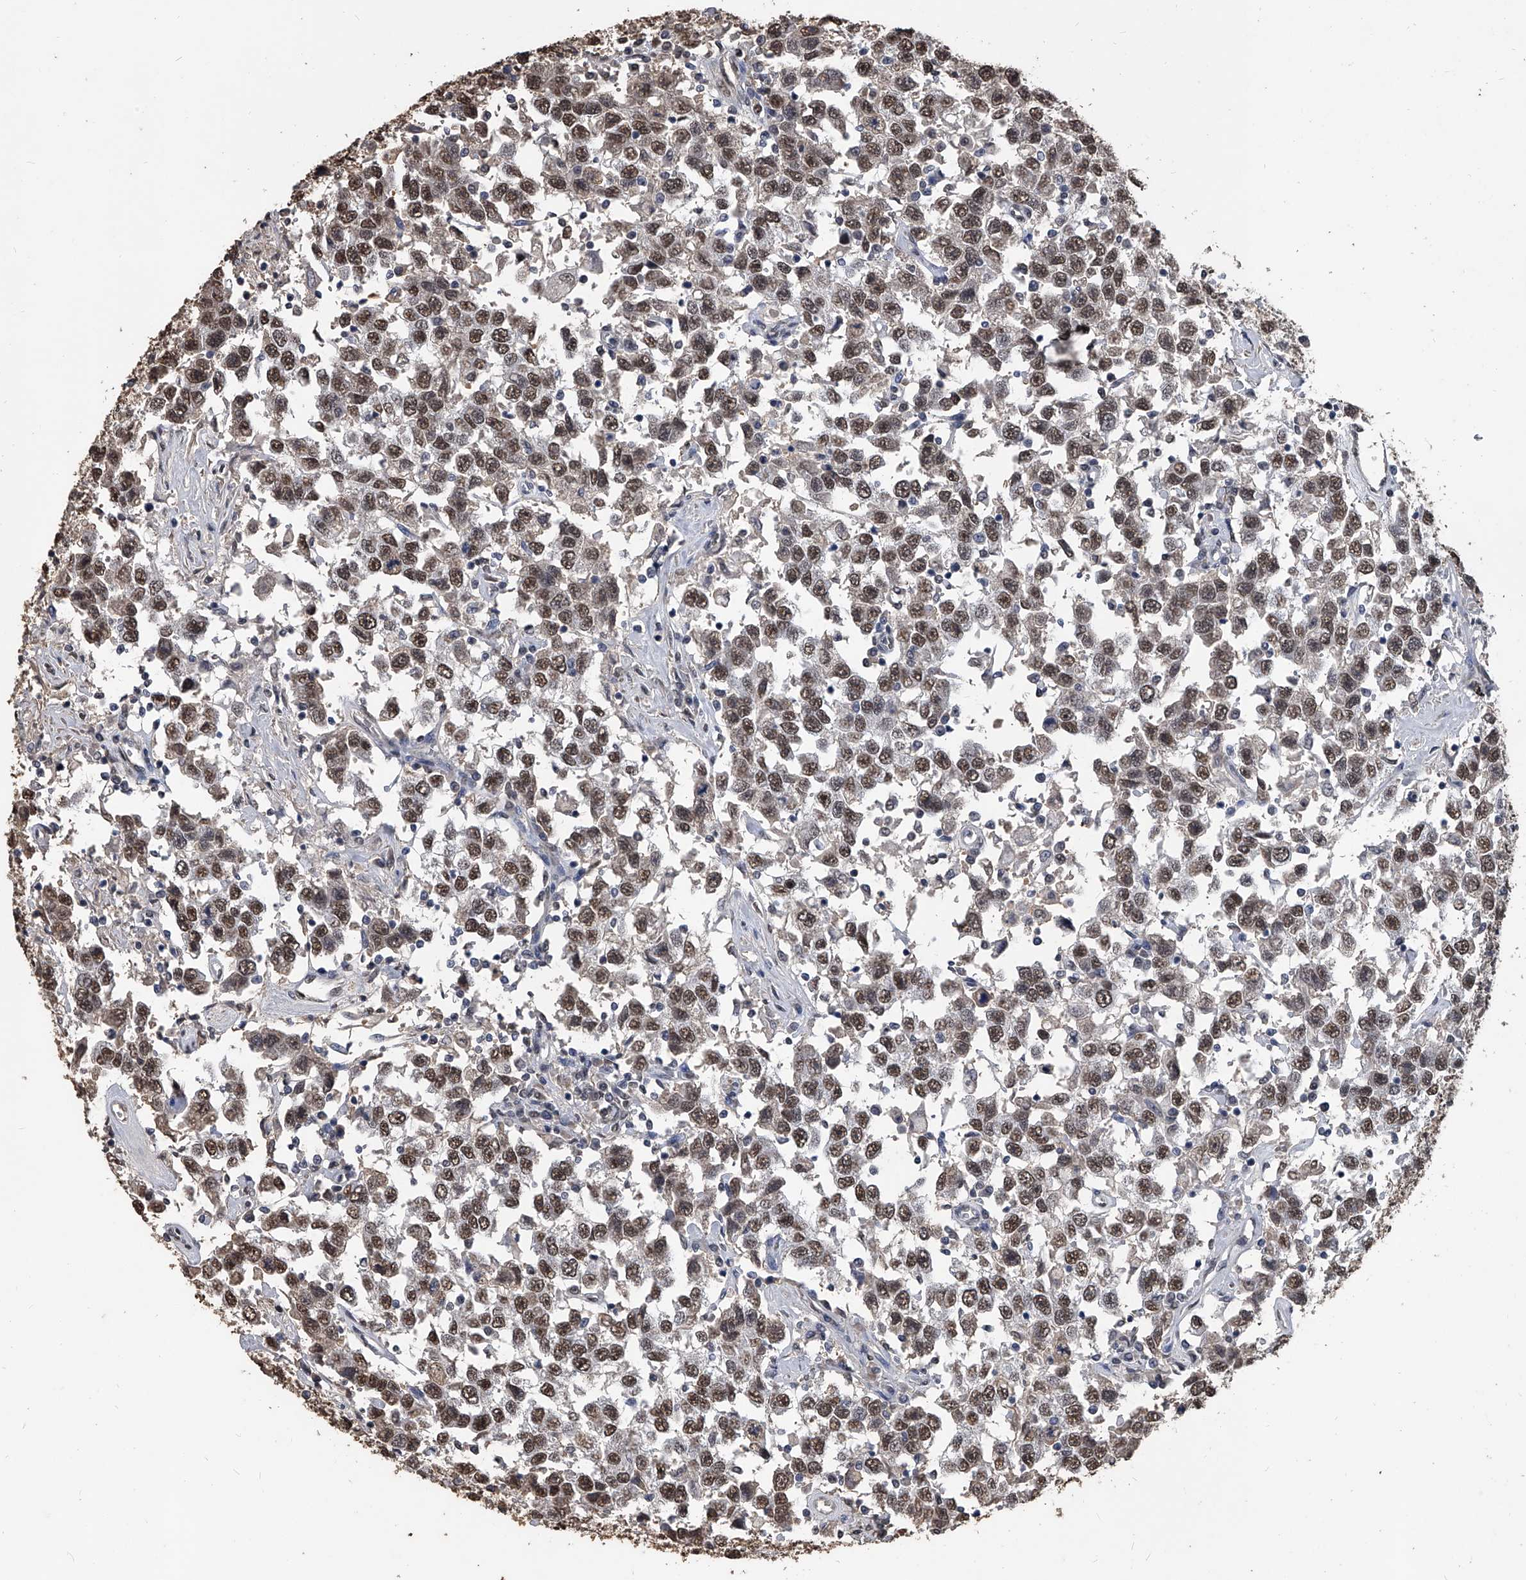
{"staining": {"intensity": "moderate", "quantity": ">75%", "location": "nuclear"}, "tissue": "testis cancer", "cell_type": "Tumor cells", "image_type": "cancer", "snomed": [{"axis": "morphology", "description": "Seminoma, NOS"}, {"axis": "topography", "description": "Testis"}], "caption": "Testis cancer (seminoma) stained for a protein (brown) reveals moderate nuclear positive positivity in about >75% of tumor cells.", "gene": "MATR3", "patient": {"sex": "male", "age": 41}}